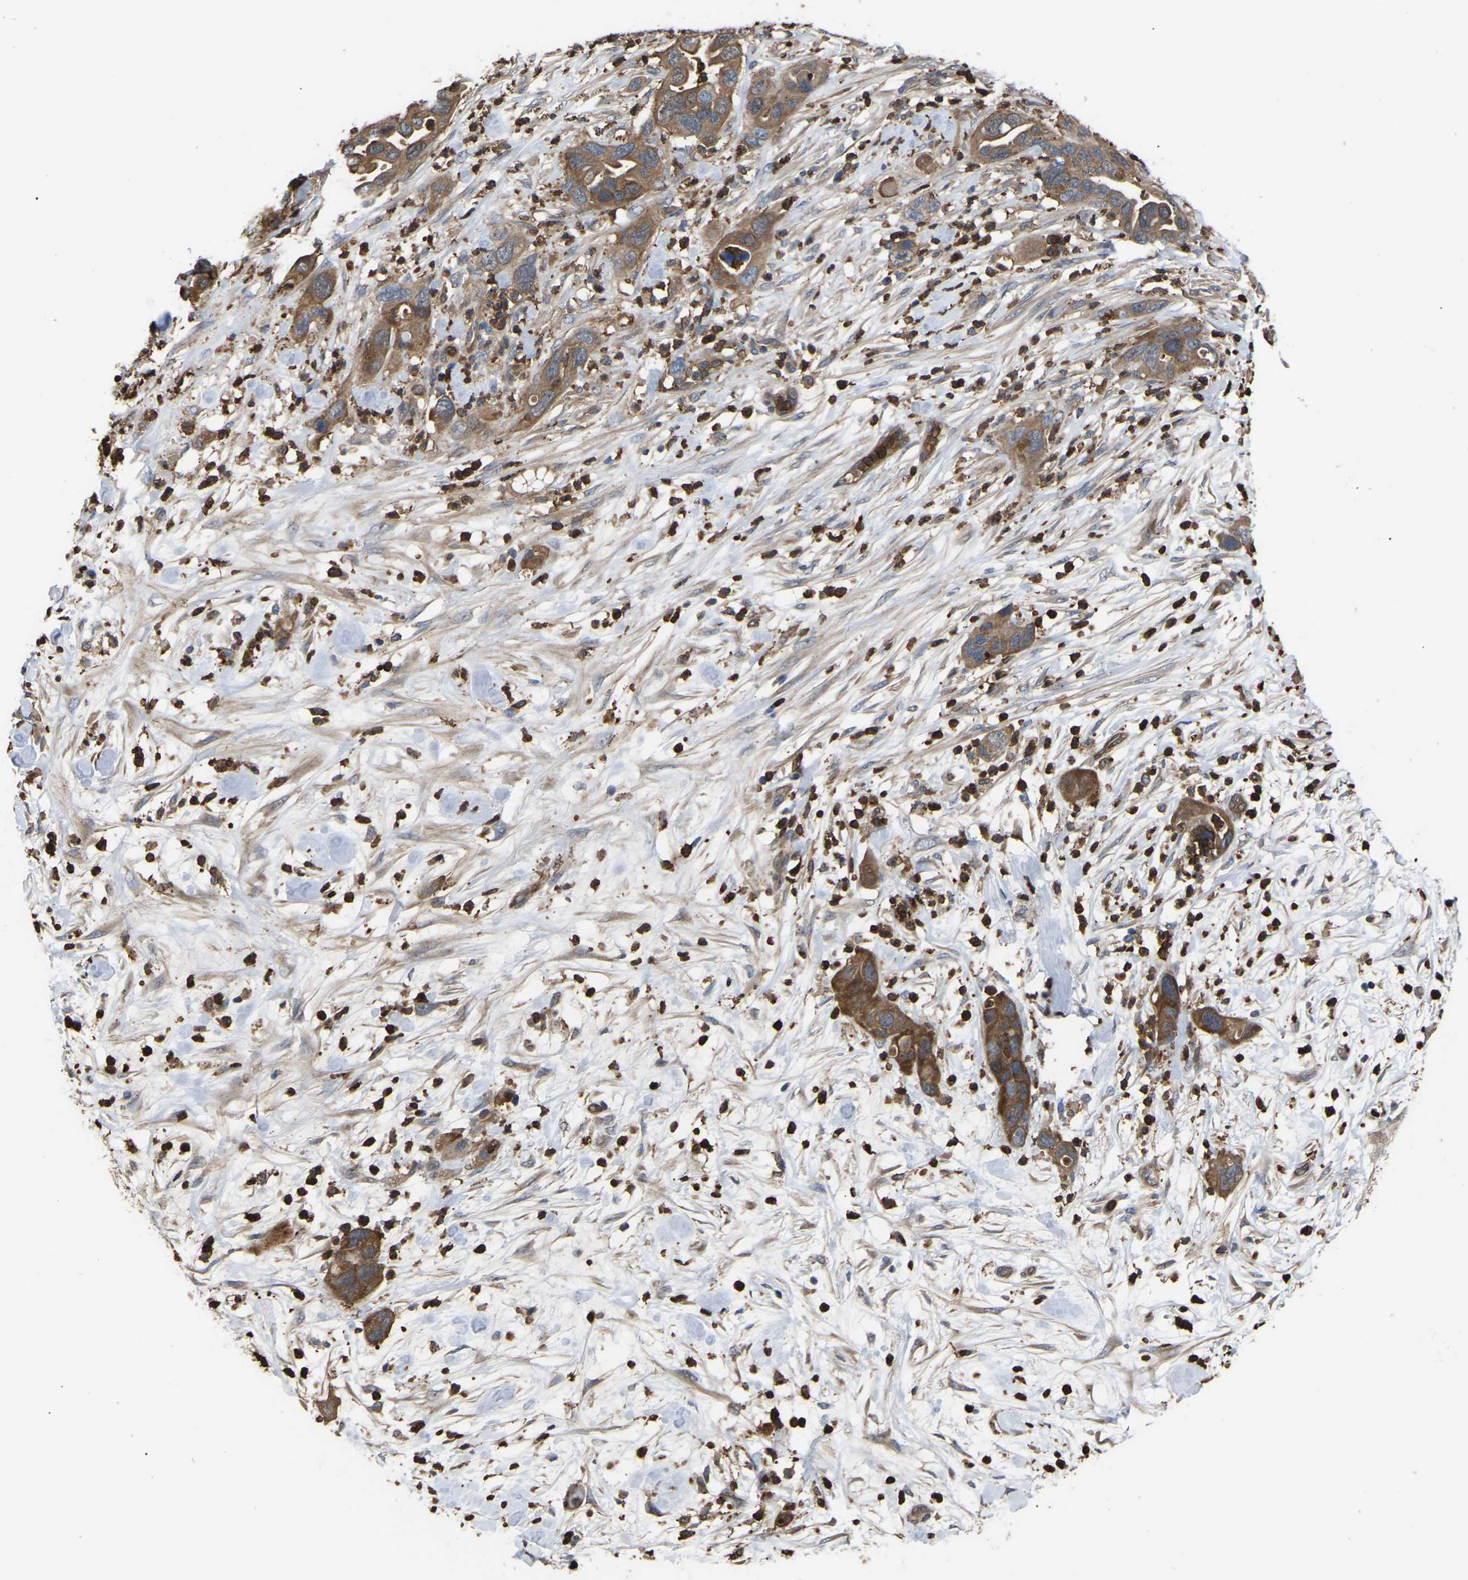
{"staining": {"intensity": "moderate", "quantity": ">75%", "location": "cytoplasmic/membranous"}, "tissue": "pancreatic cancer", "cell_type": "Tumor cells", "image_type": "cancer", "snomed": [{"axis": "morphology", "description": "Adenocarcinoma, NOS"}, {"axis": "topography", "description": "Pancreas"}], "caption": "Adenocarcinoma (pancreatic) was stained to show a protein in brown. There is medium levels of moderate cytoplasmic/membranous staining in about >75% of tumor cells. (DAB IHC, brown staining for protein, blue staining for nuclei).", "gene": "CIT", "patient": {"sex": "female", "age": 71}}